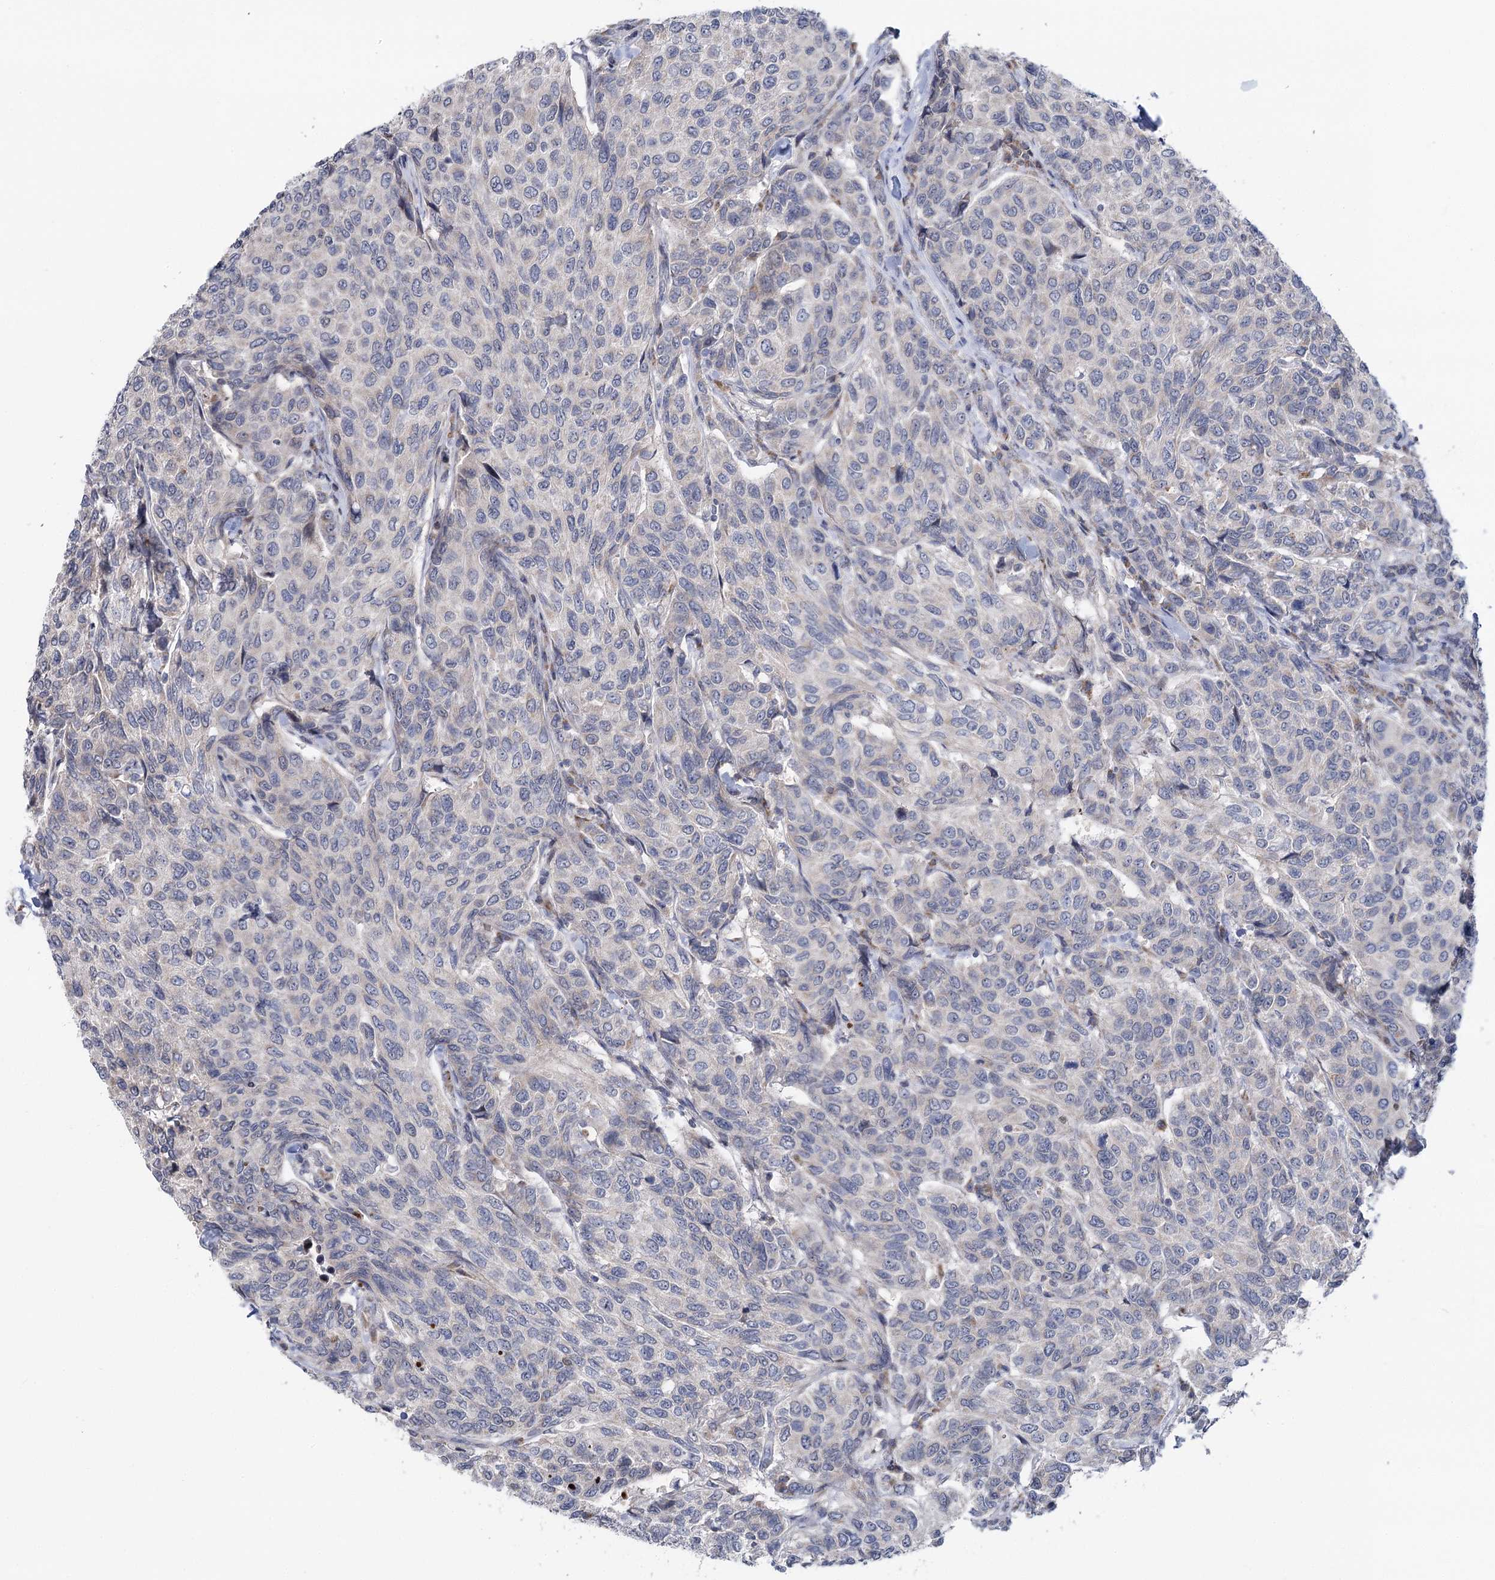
{"staining": {"intensity": "negative", "quantity": "none", "location": "none"}, "tissue": "breast cancer", "cell_type": "Tumor cells", "image_type": "cancer", "snomed": [{"axis": "morphology", "description": "Duct carcinoma"}, {"axis": "topography", "description": "Breast"}], "caption": "Immunohistochemistry (IHC) photomicrograph of human breast infiltrating ductal carcinoma stained for a protein (brown), which shows no positivity in tumor cells.", "gene": "PTGR1", "patient": {"sex": "female", "age": 55}}